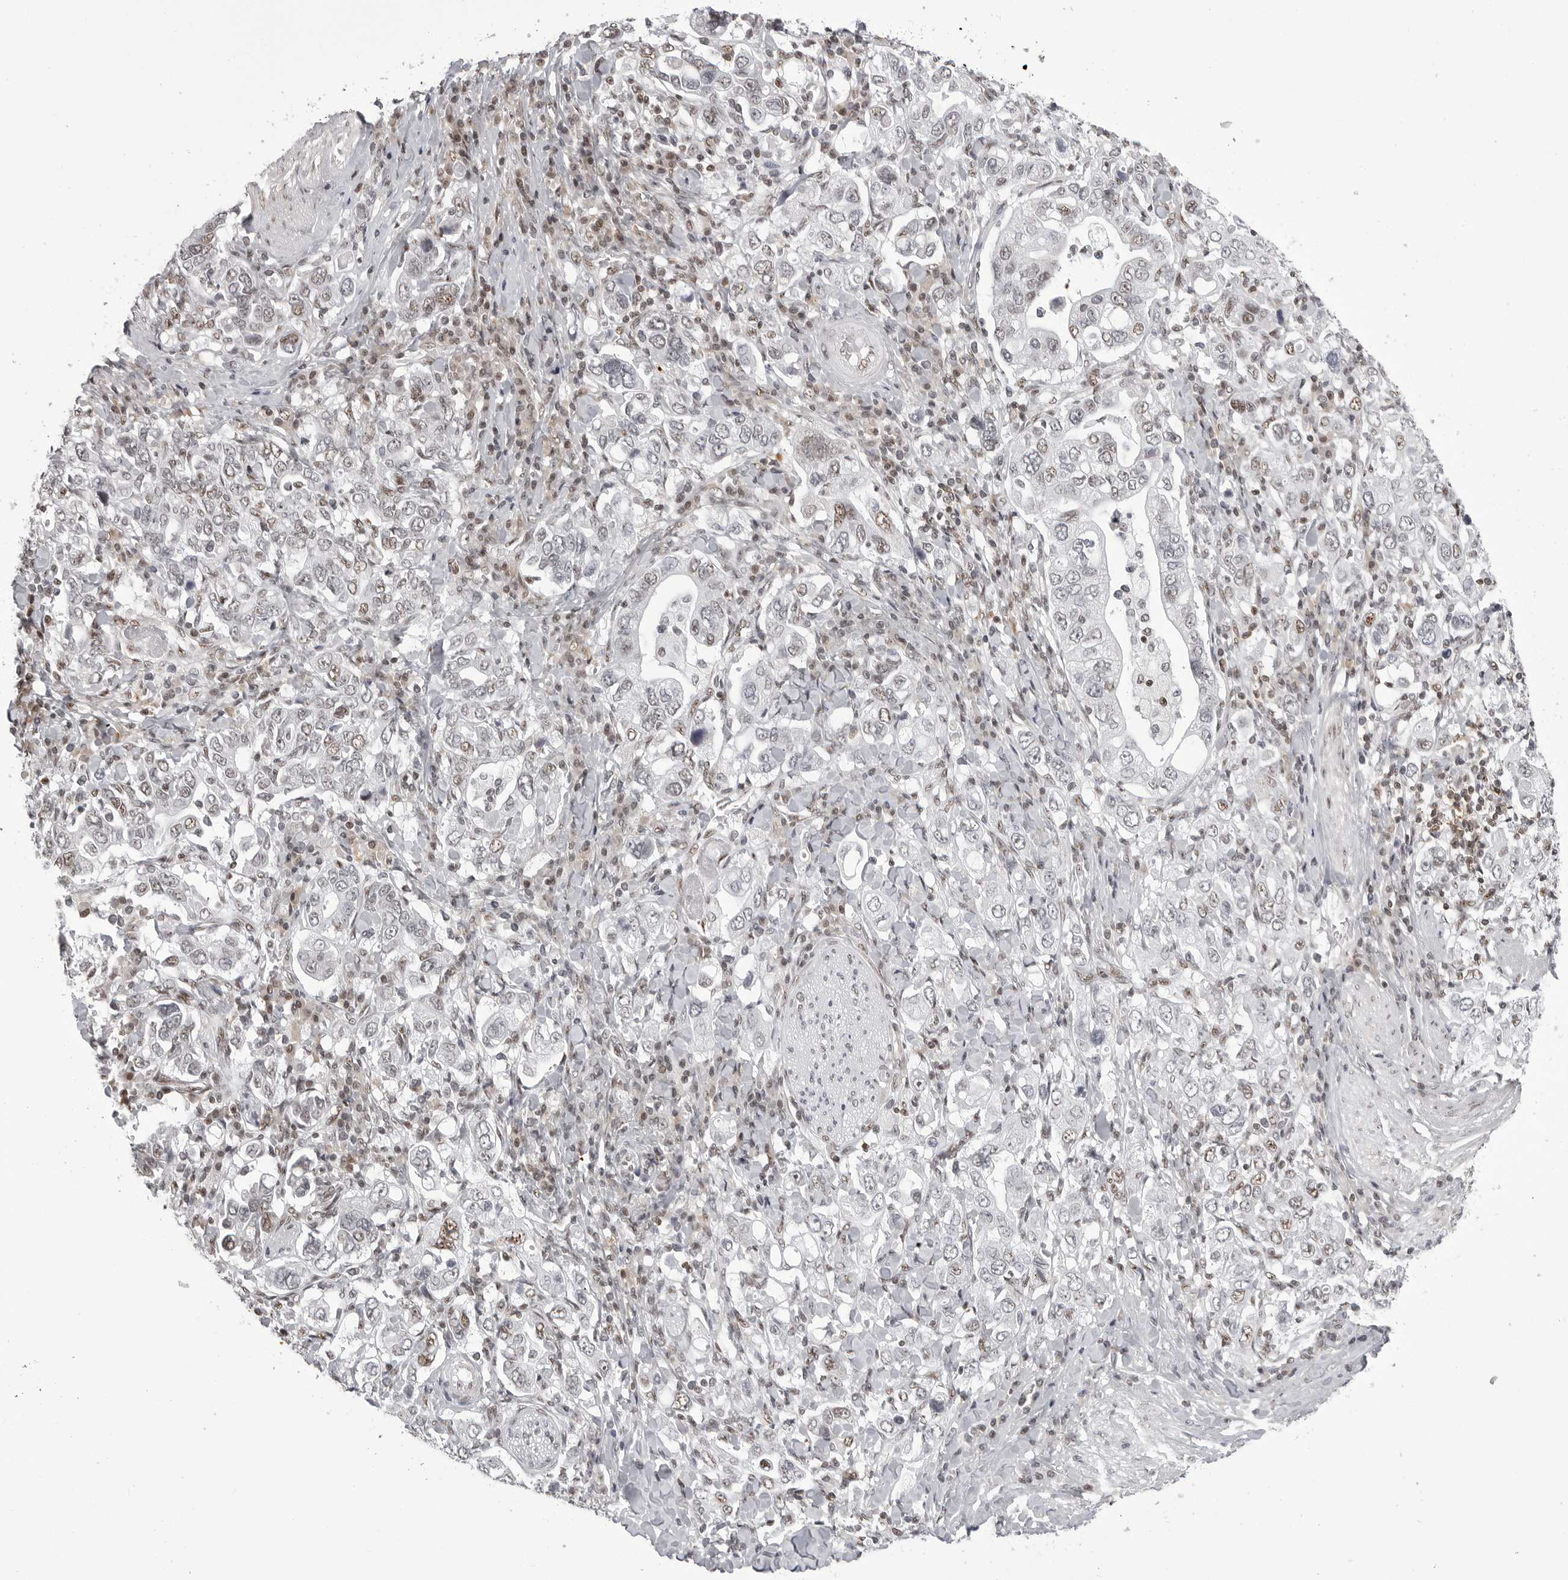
{"staining": {"intensity": "weak", "quantity": "<25%", "location": "nuclear"}, "tissue": "stomach cancer", "cell_type": "Tumor cells", "image_type": "cancer", "snomed": [{"axis": "morphology", "description": "Adenocarcinoma, NOS"}, {"axis": "topography", "description": "Stomach, upper"}], "caption": "Adenocarcinoma (stomach) stained for a protein using IHC displays no expression tumor cells.", "gene": "WRAP53", "patient": {"sex": "male", "age": 62}}